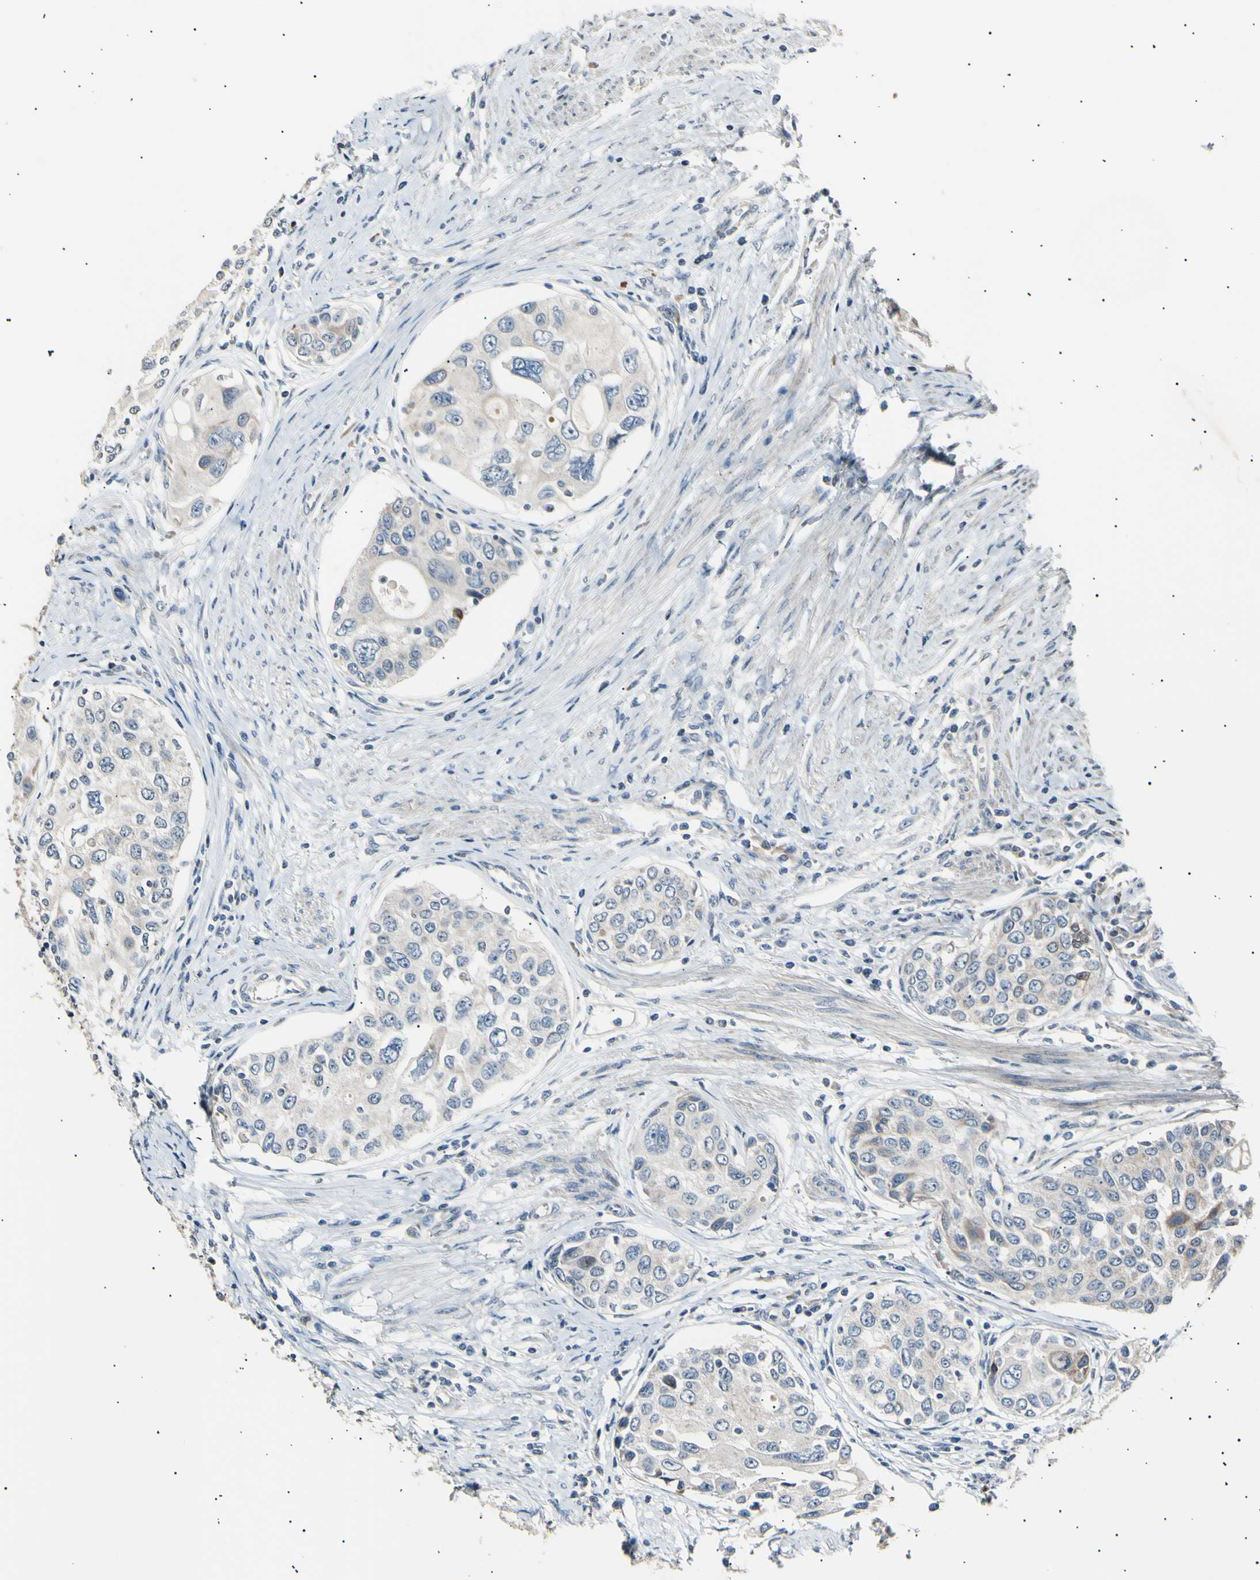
{"staining": {"intensity": "weak", "quantity": "25%-75%", "location": "cytoplasmic/membranous"}, "tissue": "urothelial cancer", "cell_type": "Tumor cells", "image_type": "cancer", "snomed": [{"axis": "morphology", "description": "Urothelial carcinoma, High grade"}, {"axis": "topography", "description": "Urinary bladder"}], "caption": "Tumor cells display low levels of weak cytoplasmic/membranous positivity in about 25%-75% of cells in human urothelial cancer.", "gene": "ITGA6", "patient": {"sex": "female", "age": 56}}